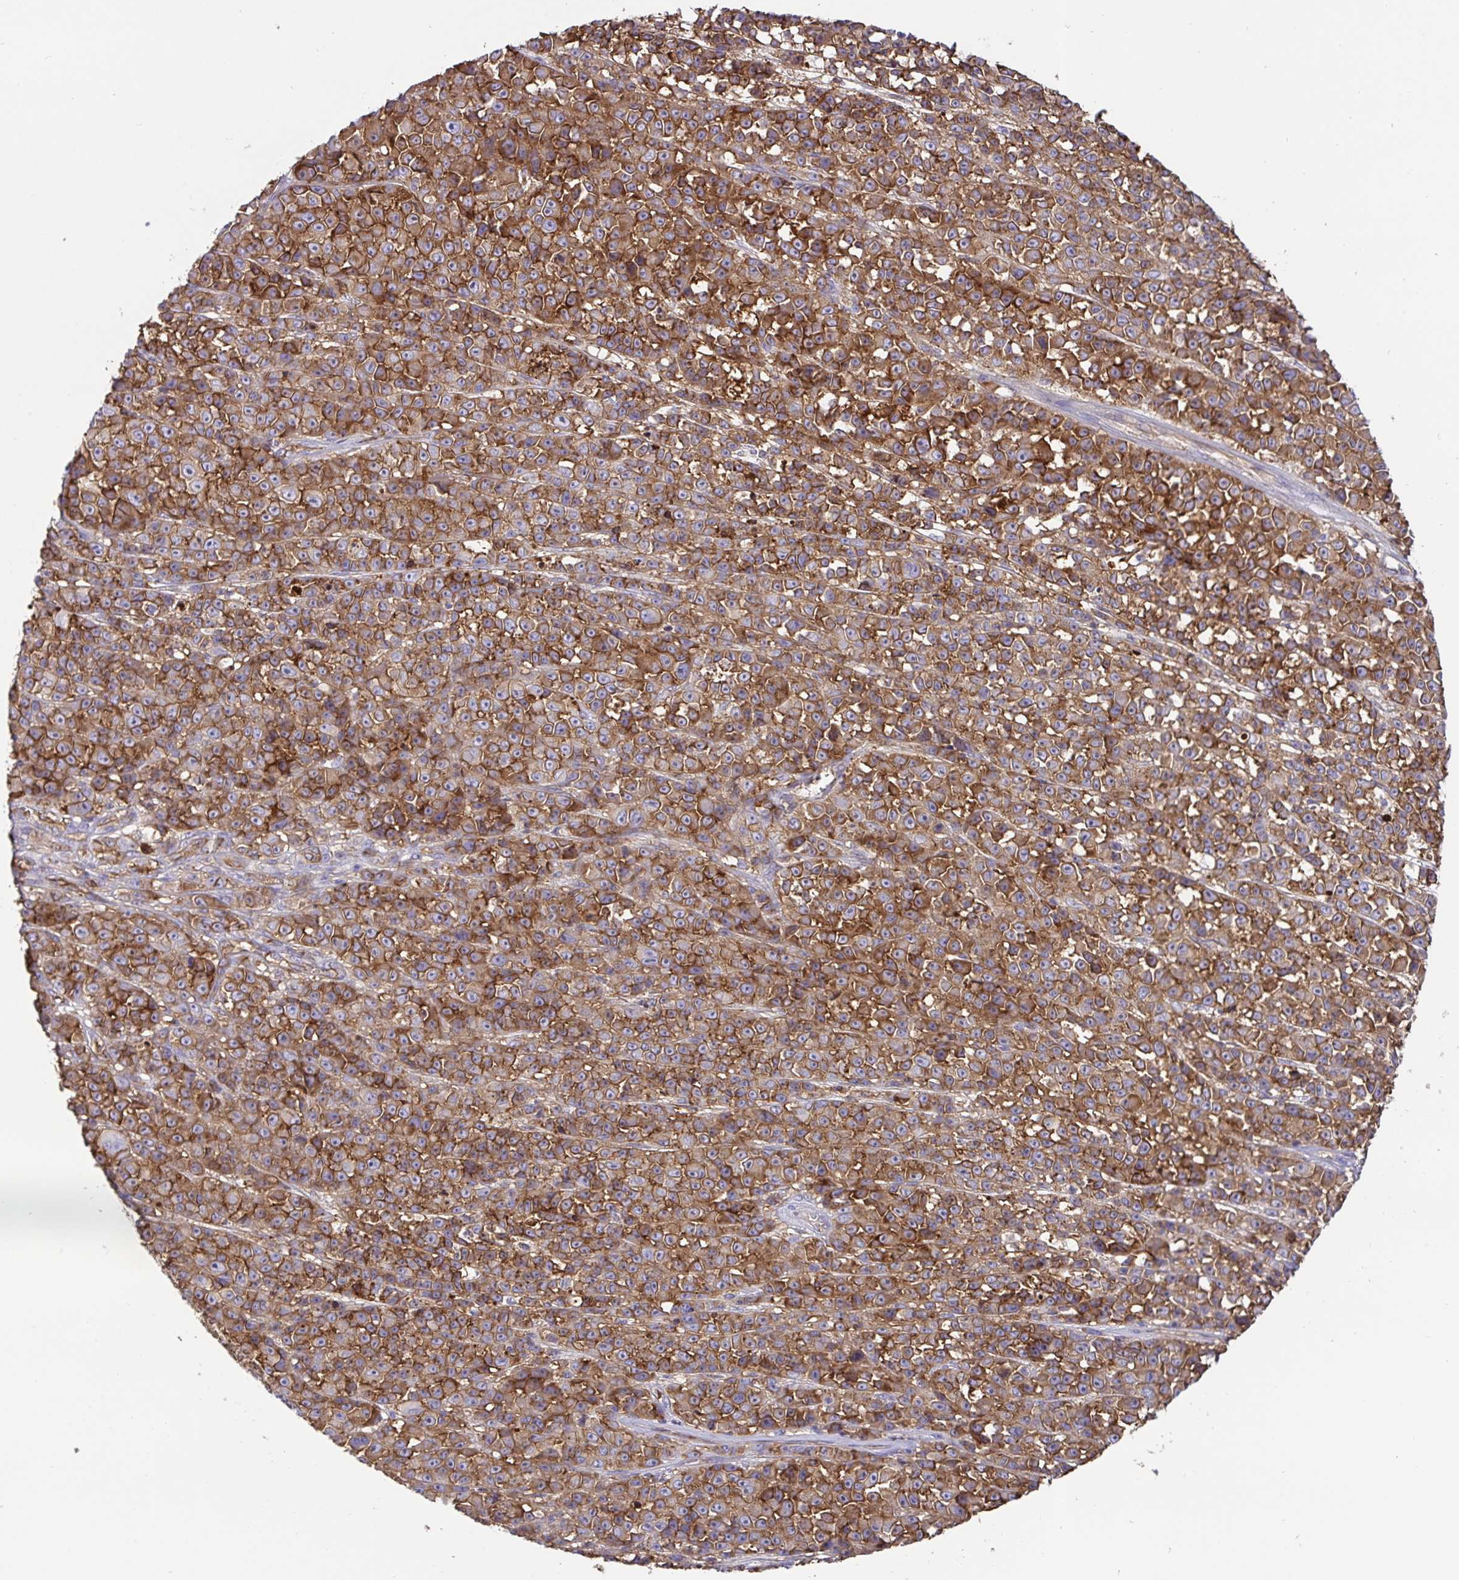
{"staining": {"intensity": "moderate", "quantity": ">75%", "location": "cytoplasmic/membranous"}, "tissue": "melanoma", "cell_type": "Tumor cells", "image_type": "cancer", "snomed": [{"axis": "morphology", "description": "Malignant melanoma, NOS"}, {"axis": "topography", "description": "Skin"}, {"axis": "topography", "description": "Skin of back"}], "caption": "A brown stain highlights moderate cytoplasmic/membranous staining of a protein in malignant melanoma tumor cells.", "gene": "ANXA2", "patient": {"sex": "male", "age": 91}}